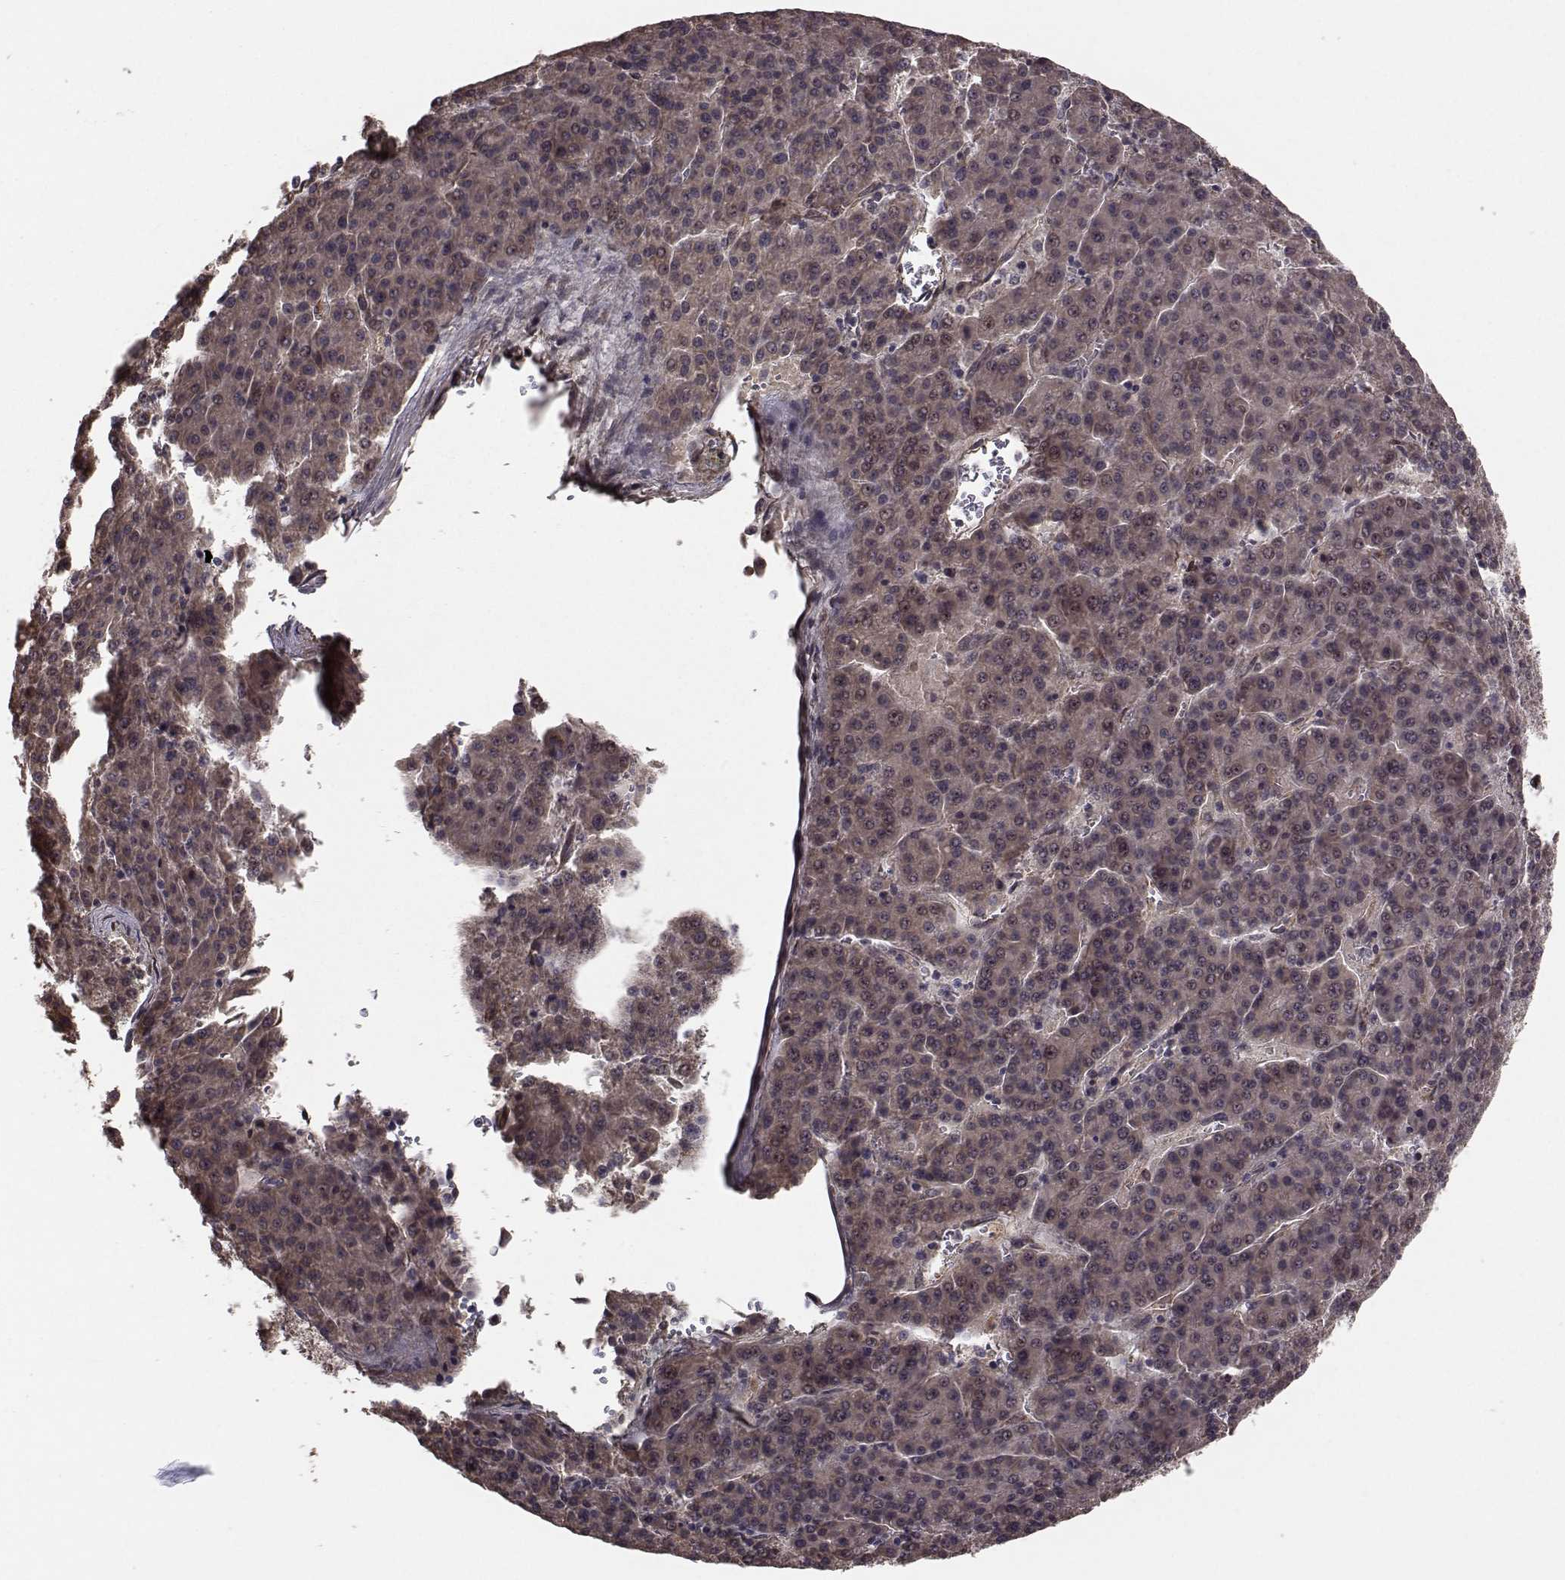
{"staining": {"intensity": "weak", "quantity": ">75%", "location": "cytoplasmic/membranous"}, "tissue": "liver cancer", "cell_type": "Tumor cells", "image_type": "cancer", "snomed": [{"axis": "morphology", "description": "Carcinoma, Hepatocellular, NOS"}, {"axis": "topography", "description": "Liver"}], "caption": "This is an image of immunohistochemistry staining of liver cancer, which shows weak staining in the cytoplasmic/membranous of tumor cells.", "gene": "TRIP10", "patient": {"sex": "female", "age": 58}}